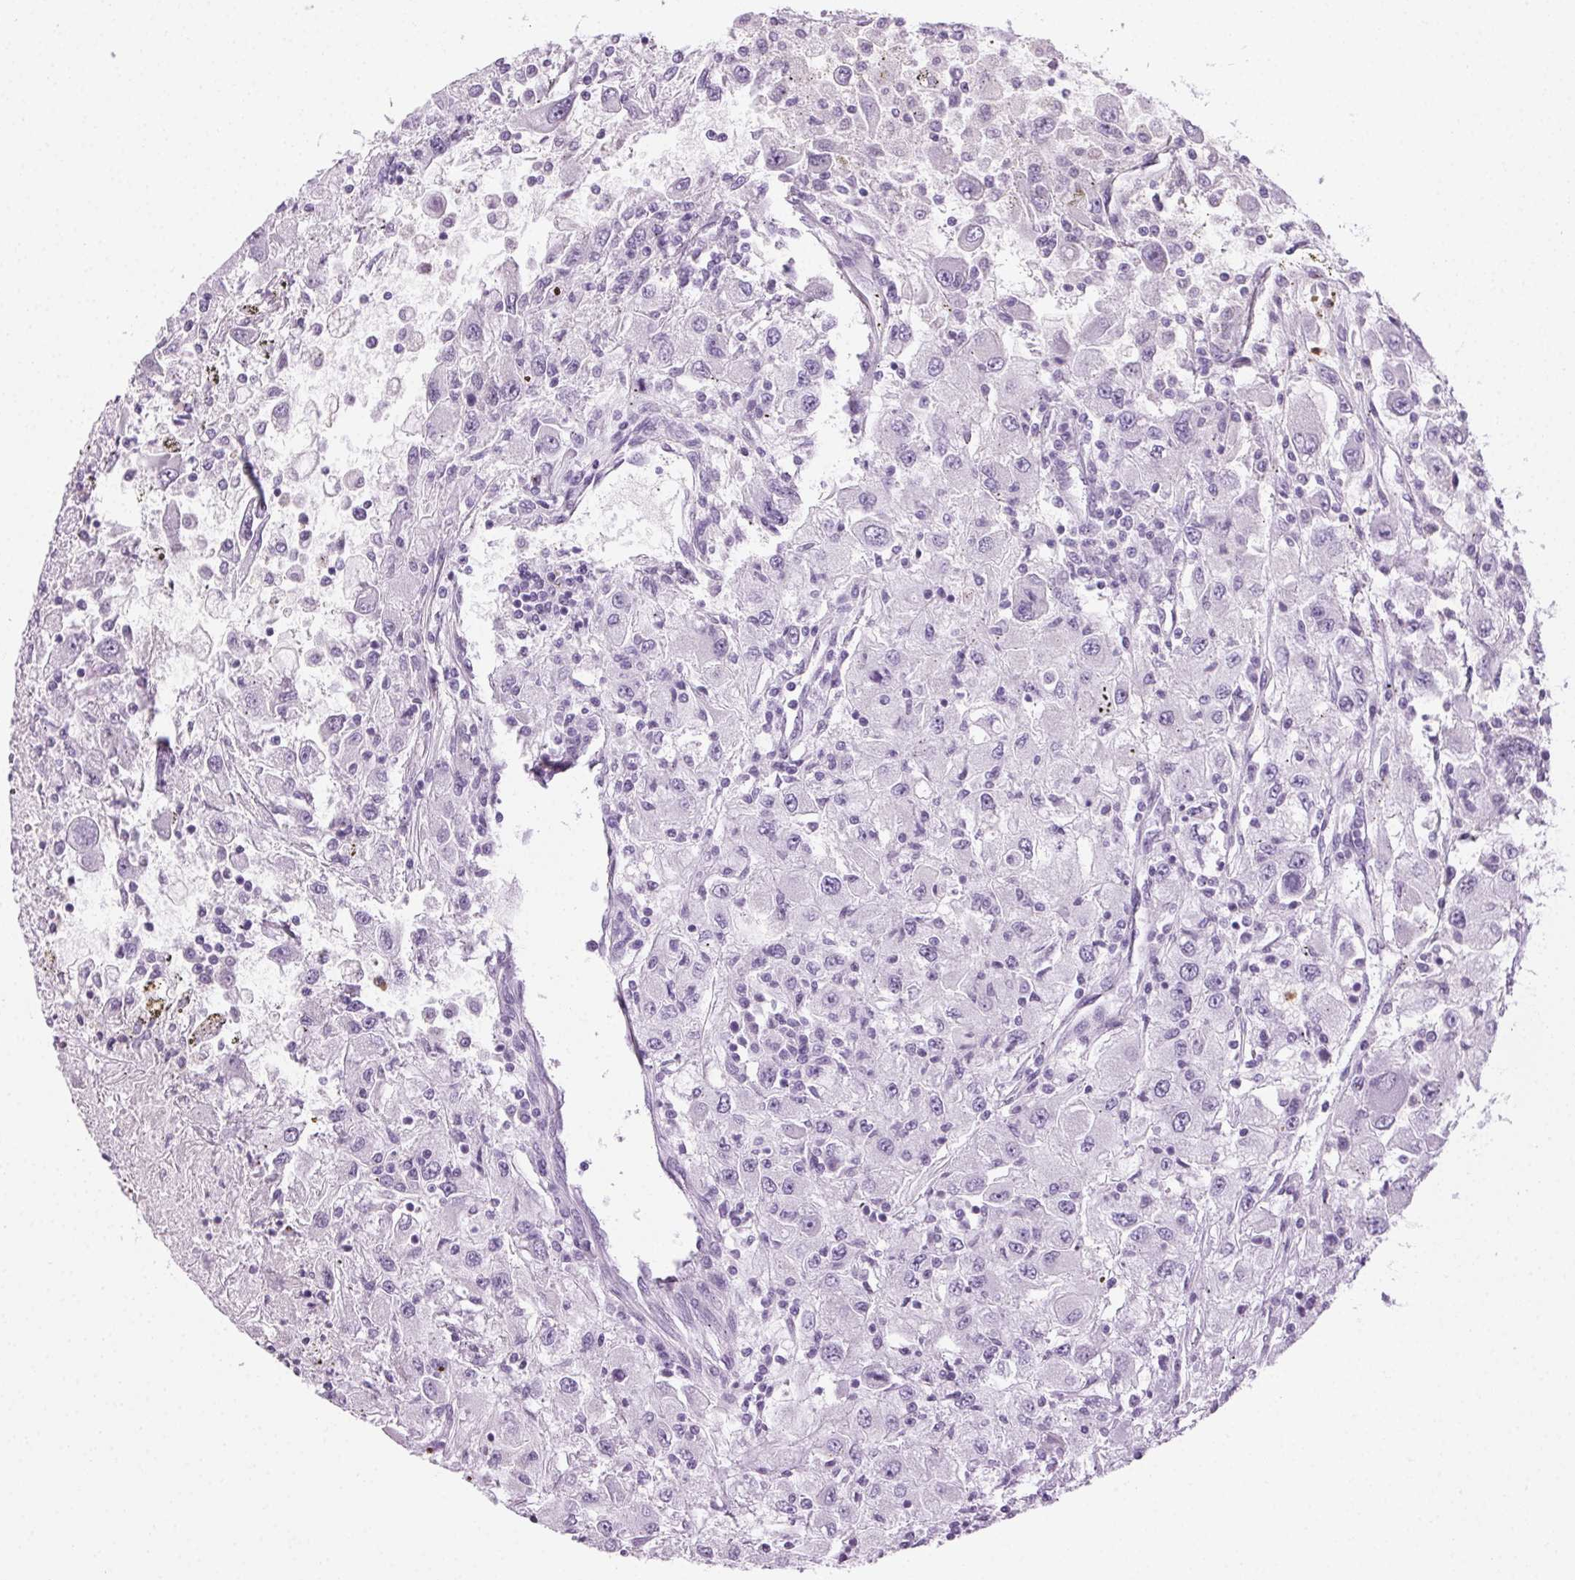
{"staining": {"intensity": "negative", "quantity": "none", "location": "none"}, "tissue": "renal cancer", "cell_type": "Tumor cells", "image_type": "cancer", "snomed": [{"axis": "morphology", "description": "Adenocarcinoma, NOS"}, {"axis": "topography", "description": "Kidney"}], "caption": "Immunohistochemistry (IHC) histopathology image of neoplastic tissue: human renal cancer (adenocarcinoma) stained with DAB shows no significant protein staining in tumor cells. Nuclei are stained in blue.", "gene": "MPO", "patient": {"sex": "female", "age": 67}}